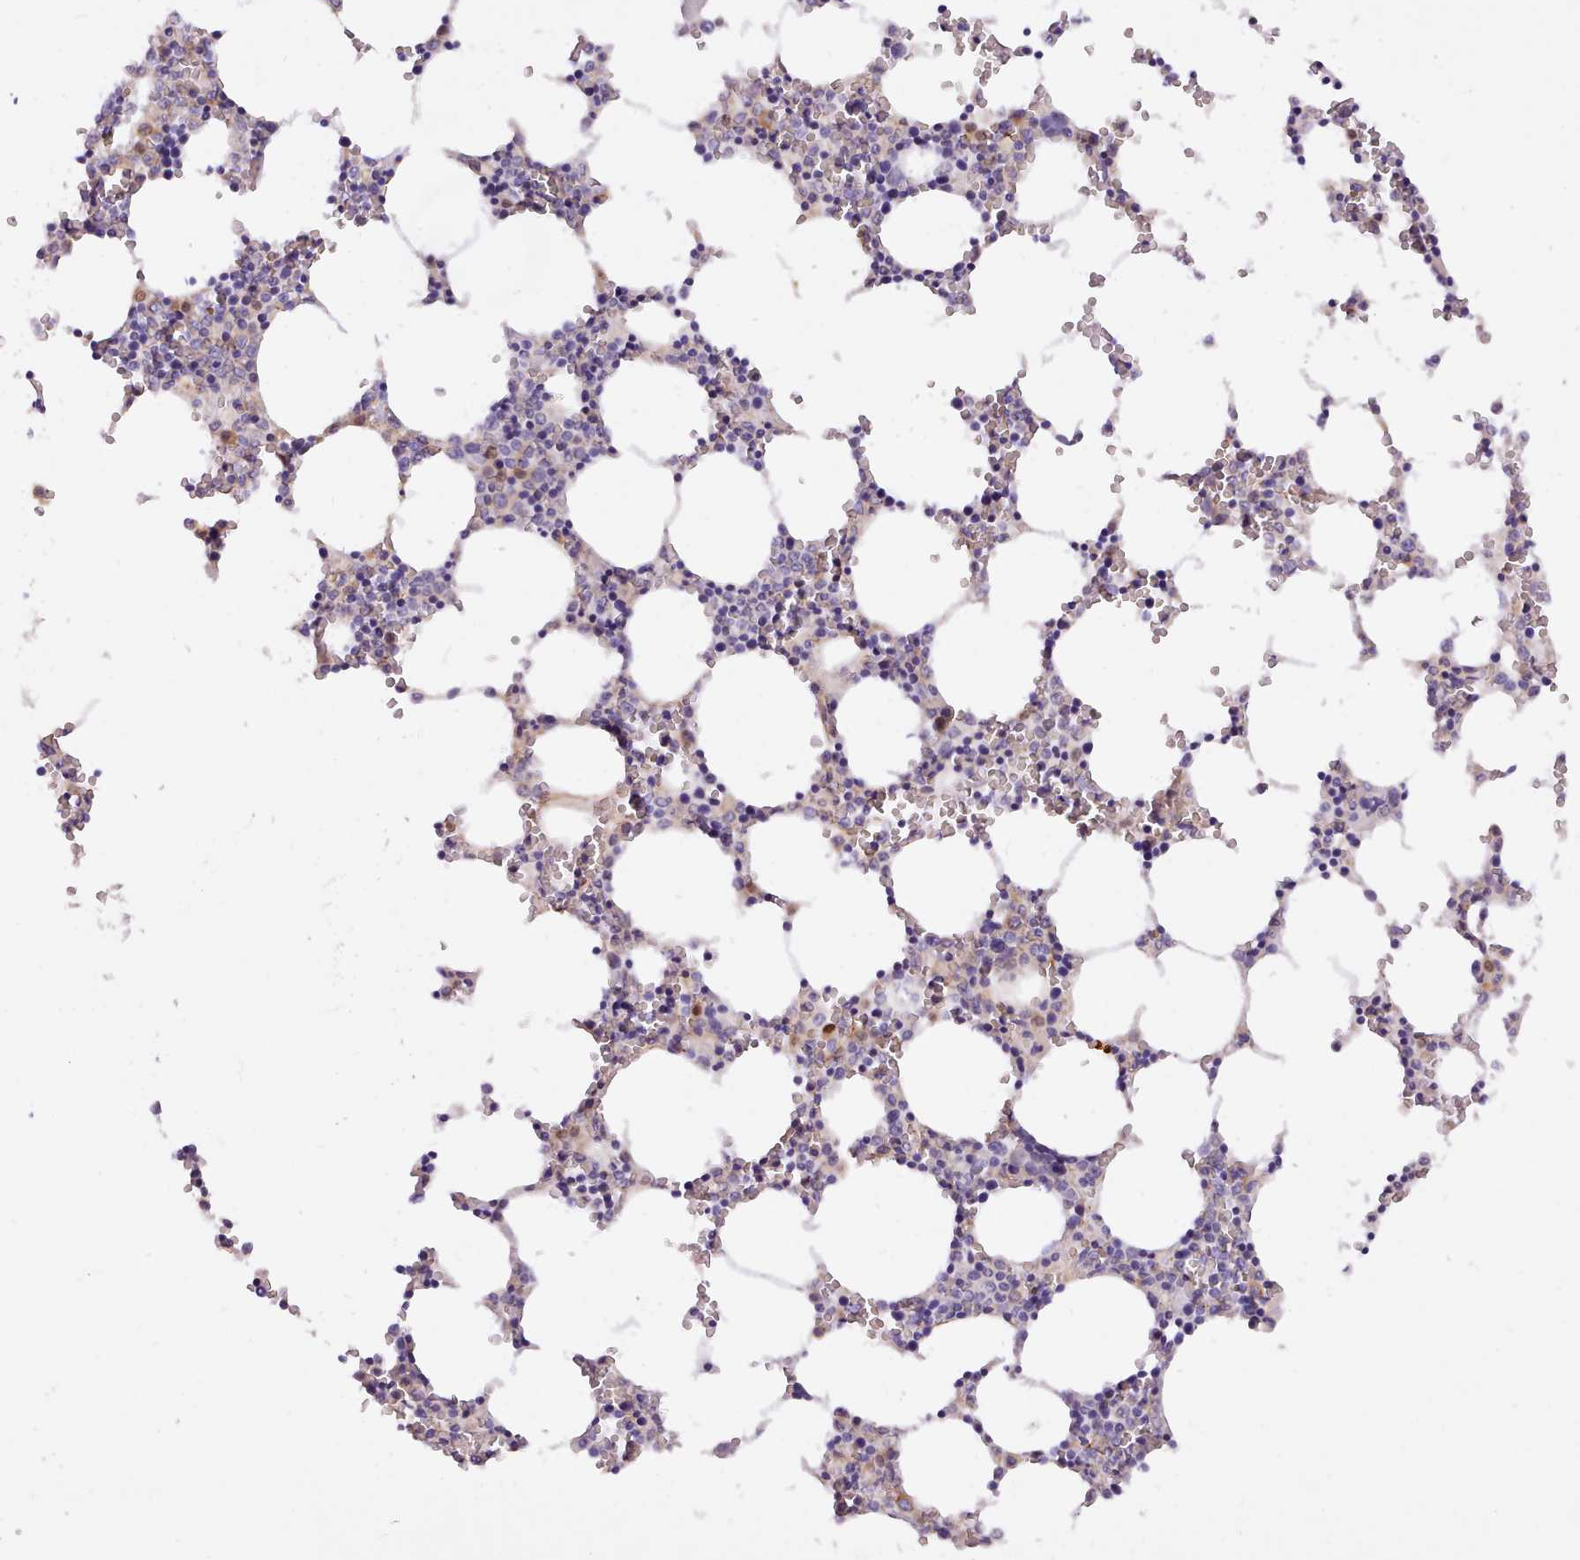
{"staining": {"intensity": "weak", "quantity": "<25%", "location": "cytoplasmic/membranous"}, "tissue": "bone marrow", "cell_type": "Hematopoietic cells", "image_type": "normal", "snomed": [{"axis": "morphology", "description": "Normal tissue, NOS"}, {"axis": "topography", "description": "Bone marrow"}], "caption": "Hematopoietic cells are negative for protein expression in benign human bone marrow.", "gene": "CYP2A13", "patient": {"sex": "female", "age": 64}}